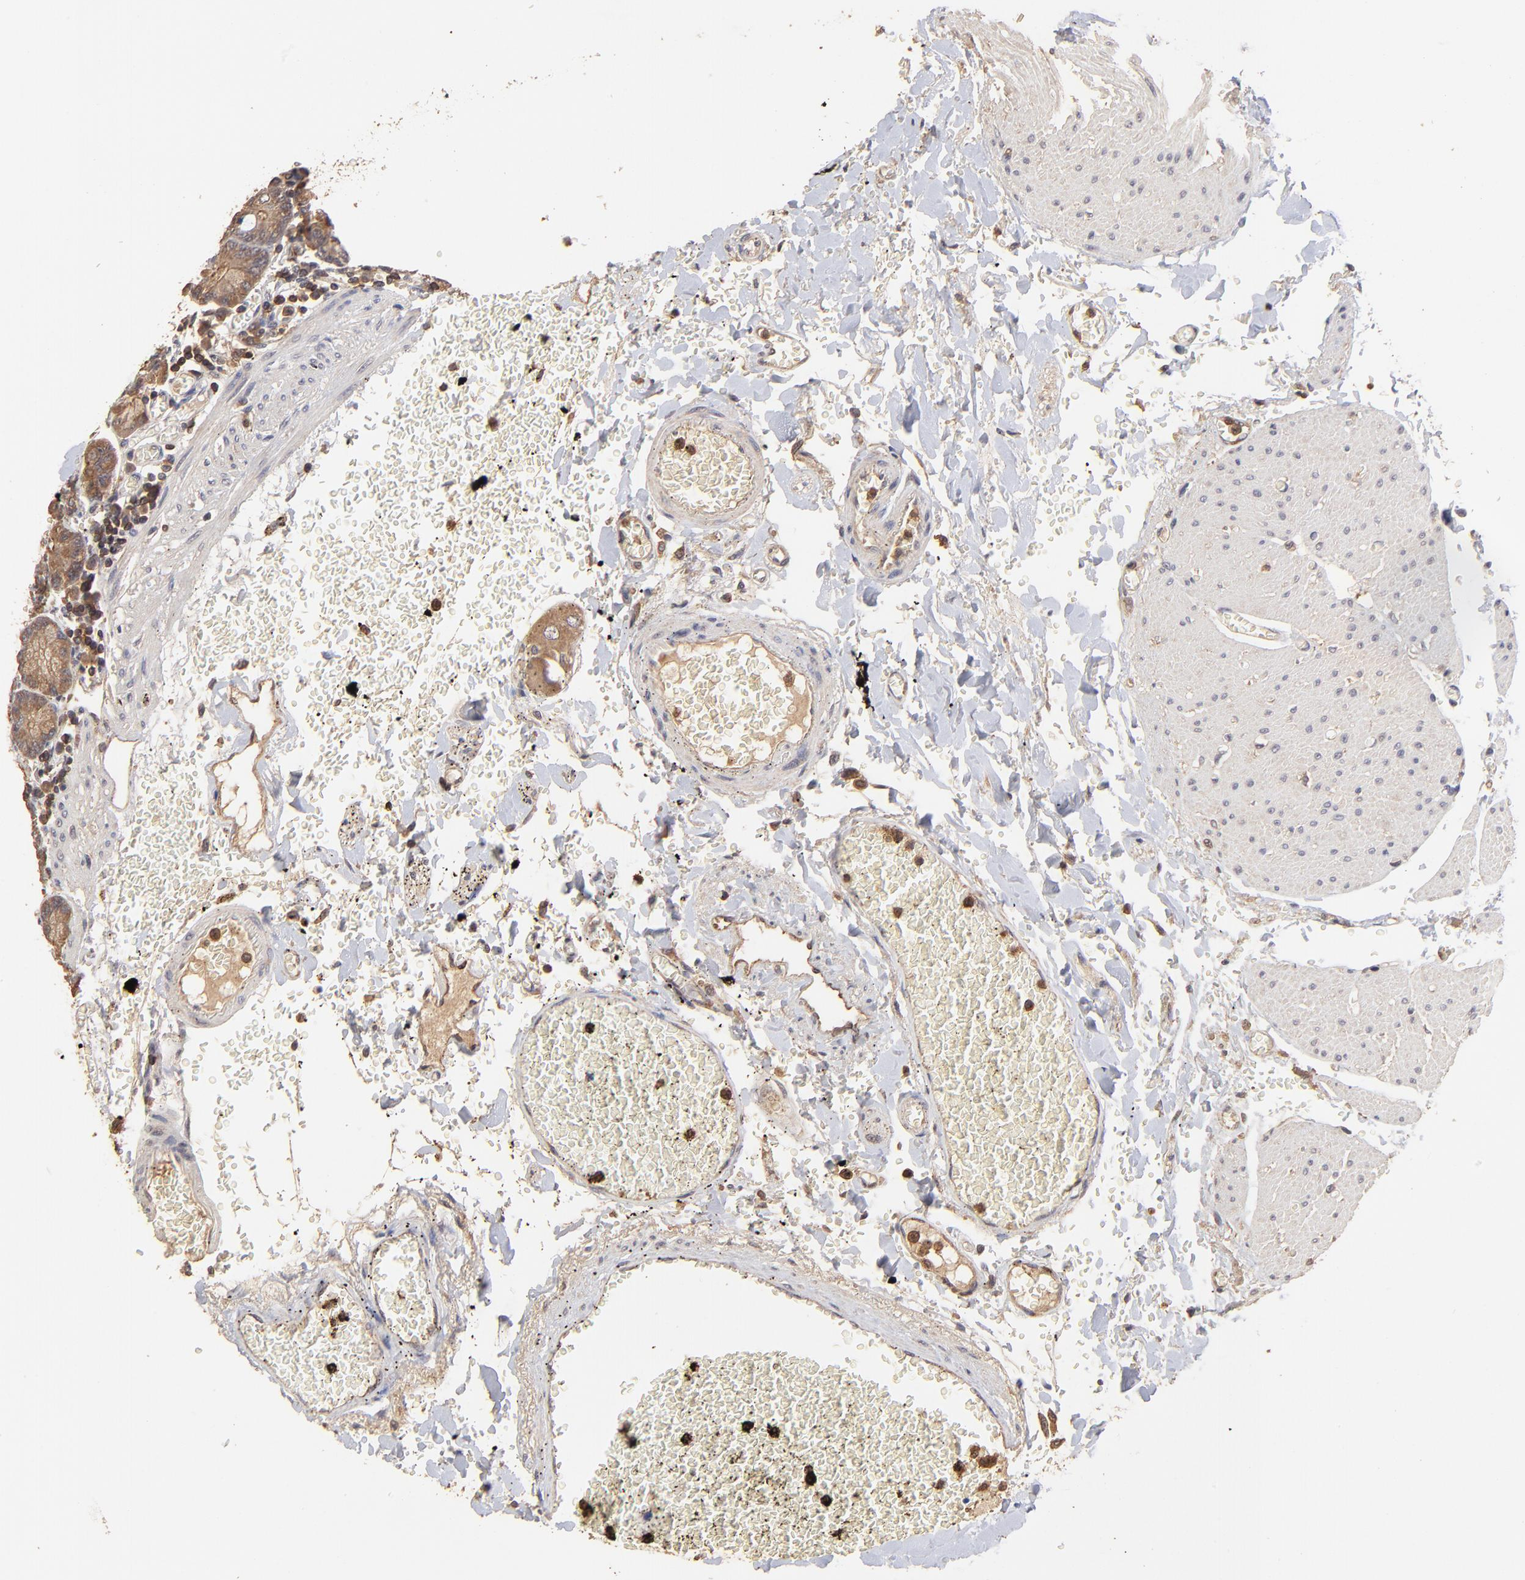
{"staining": {"intensity": "moderate", "quantity": ">75%", "location": "cytoplasmic/membranous"}, "tissue": "small intestine", "cell_type": "Glandular cells", "image_type": "normal", "snomed": [{"axis": "morphology", "description": "Normal tissue, NOS"}, {"axis": "topography", "description": "Small intestine"}], "caption": "IHC of normal human small intestine reveals medium levels of moderate cytoplasmic/membranous expression in approximately >75% of glandular cells.", "gene": "STON2", "patient": {"sex": "male", "age": 71}}